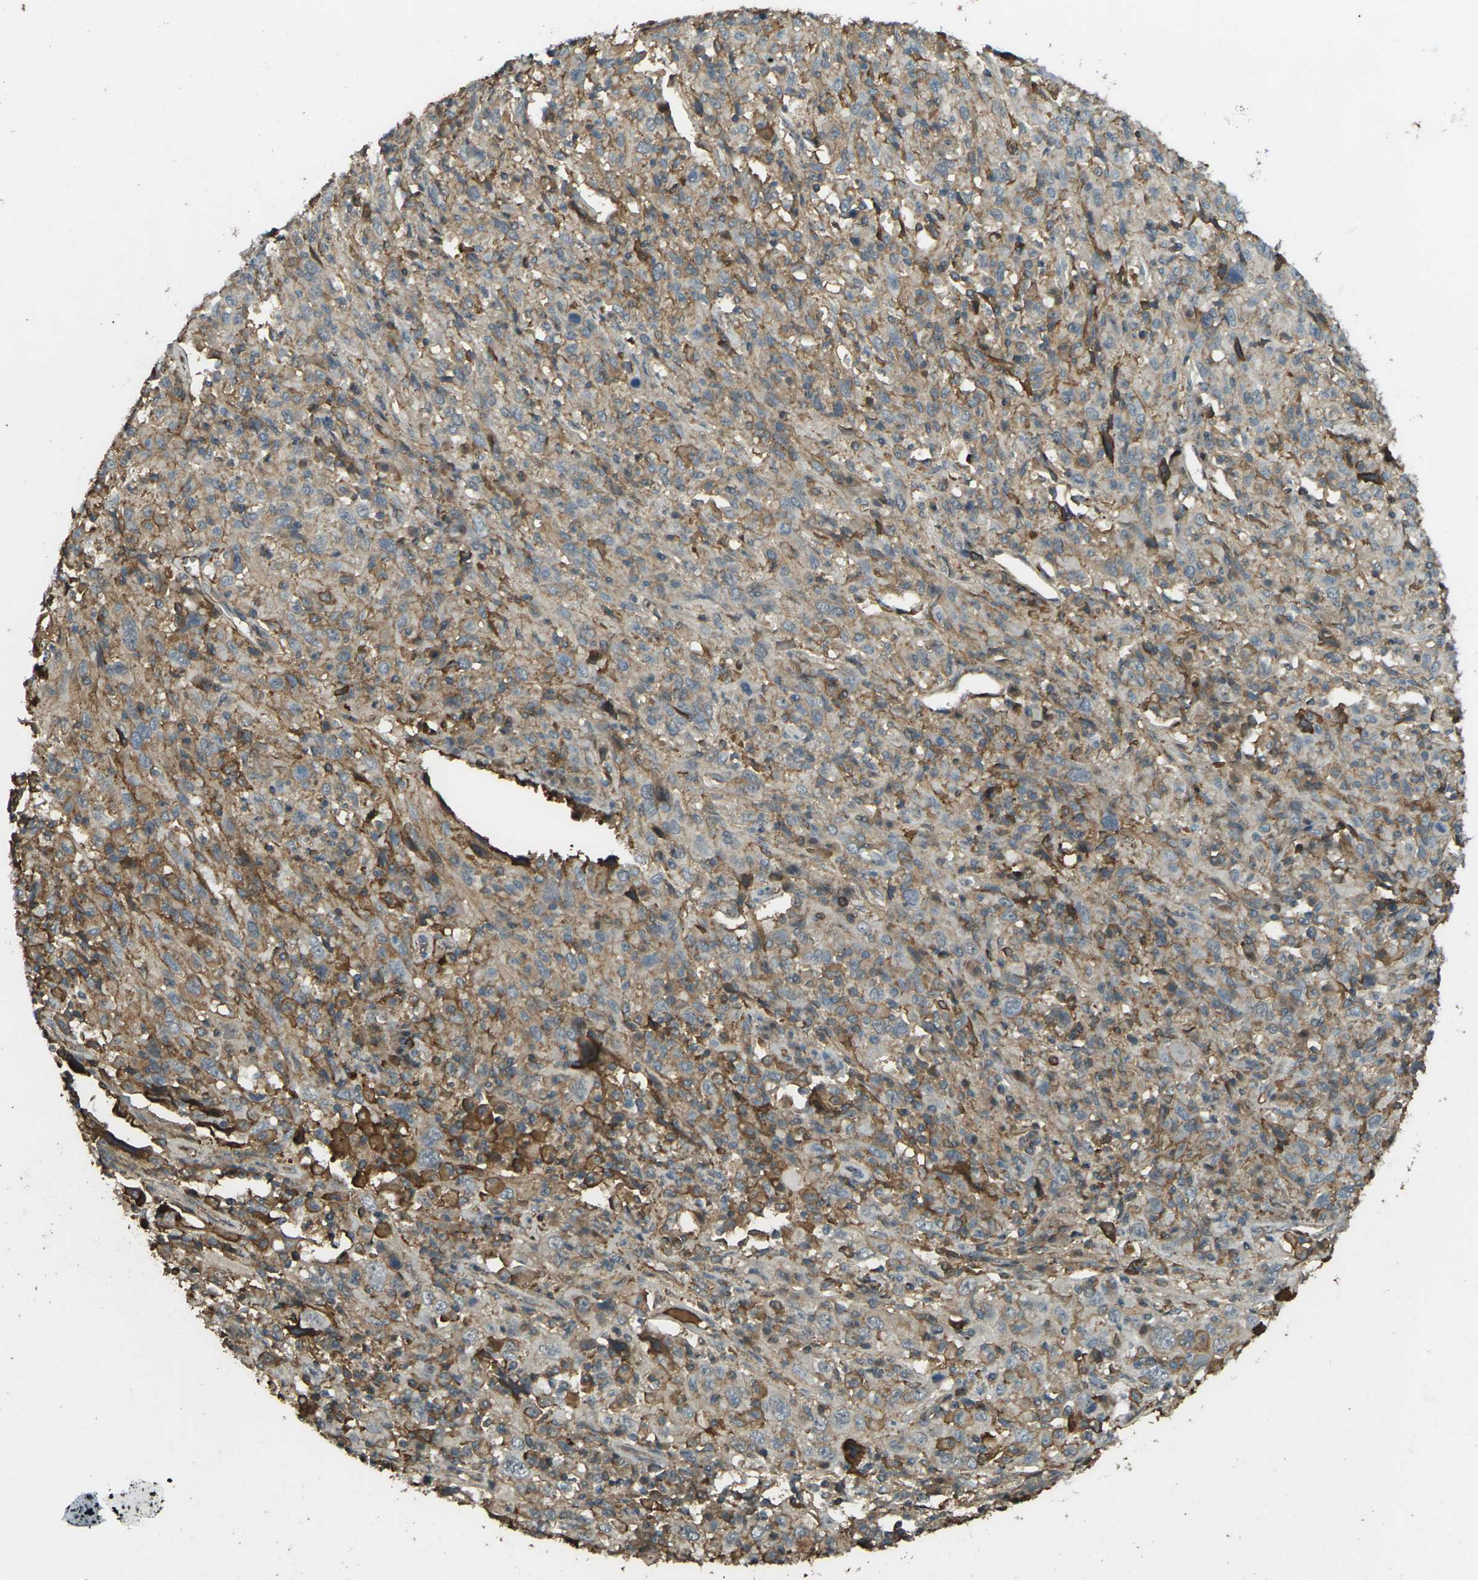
{"staining": {"intensity": "moderate", "quantity": ">75%", "location": "cytoplasmic/membranous"}, "tissue": "cervical cancer", "cell_type": "Tumor cells", "image_type": "cancer", "snomed": [{"axis": "morphology", "description": "Squamous cell carcinoma, NOS"}, {"axis": "topography", "description": "Cervix"}], "caption": "Brown immunohistochemical staining in squamous cell carcinoma (cervical) exhibits moderate cytoplasmic/membranous expression in approximately >75% of tumor cells.", "gene": "CYP1B1", "patient": {"sex": "female", "age": 46}}